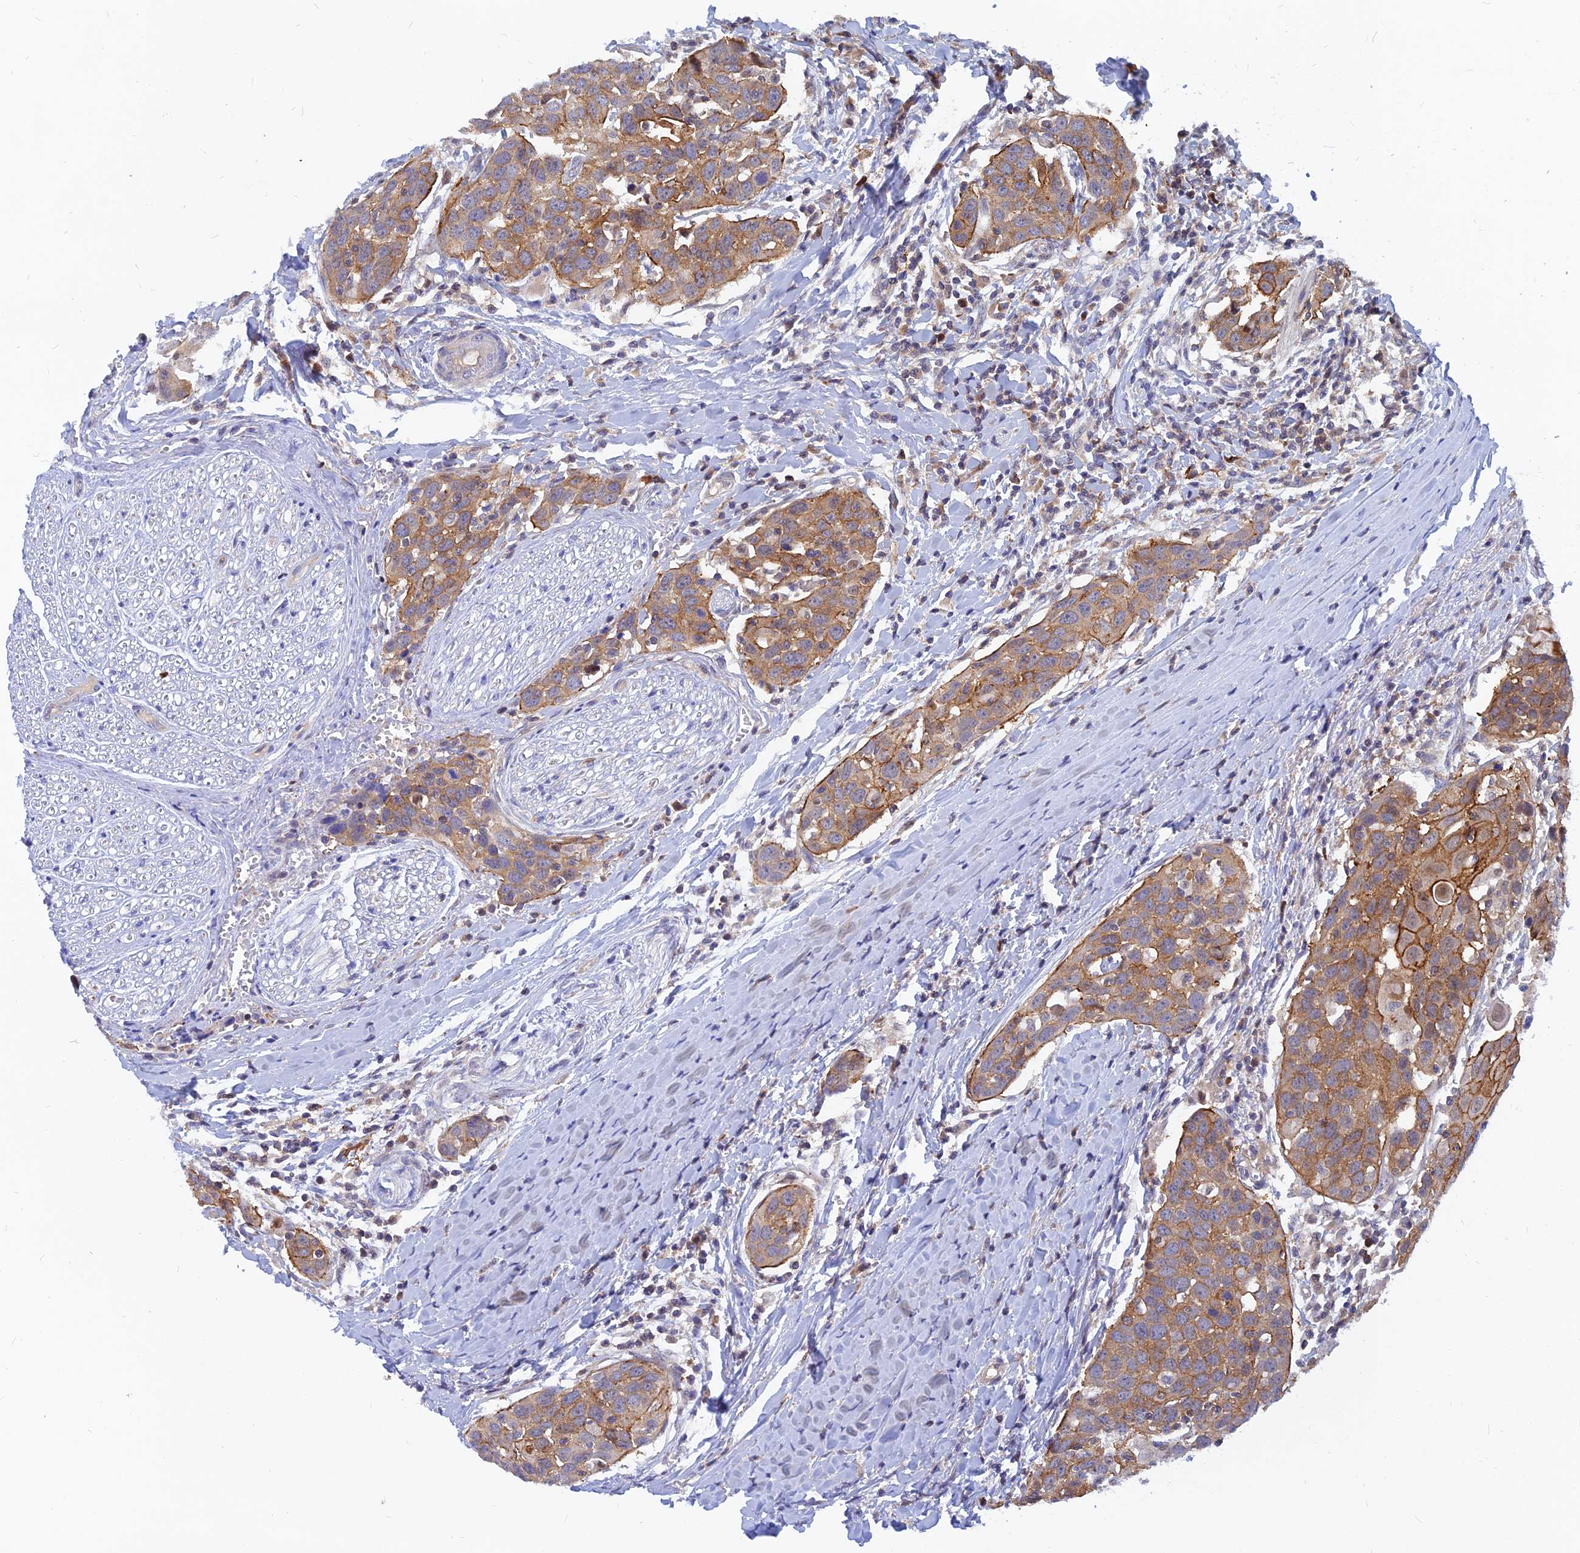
{"staining": {"intensity": "moderate", "quantity": ">75%", "location": "cytoplasmic/membranous"}, "tissue": "head and neck cancer", "cell_type": "Tumor cells", "image_type": "cancer", "snomed": [{"axis": "morphology", "description": "Squamous cell carcinoma, NOS"}, {"axis": "topography", "description": "Oral tissue"}, {"axis": "topography", "description": "Head-Neck"}], "caption": "IHC (DAB) staining of head and neck squamous cell carcinoma exhibits moderate cytoplasmic/membranous protein expression in approximately >75% of tumor cells. (brown staining indicates protein expression, while blue staining denotes nuclei).", "gene": "DNAJC16", "patient": {"sex": "female", "age": 50}}